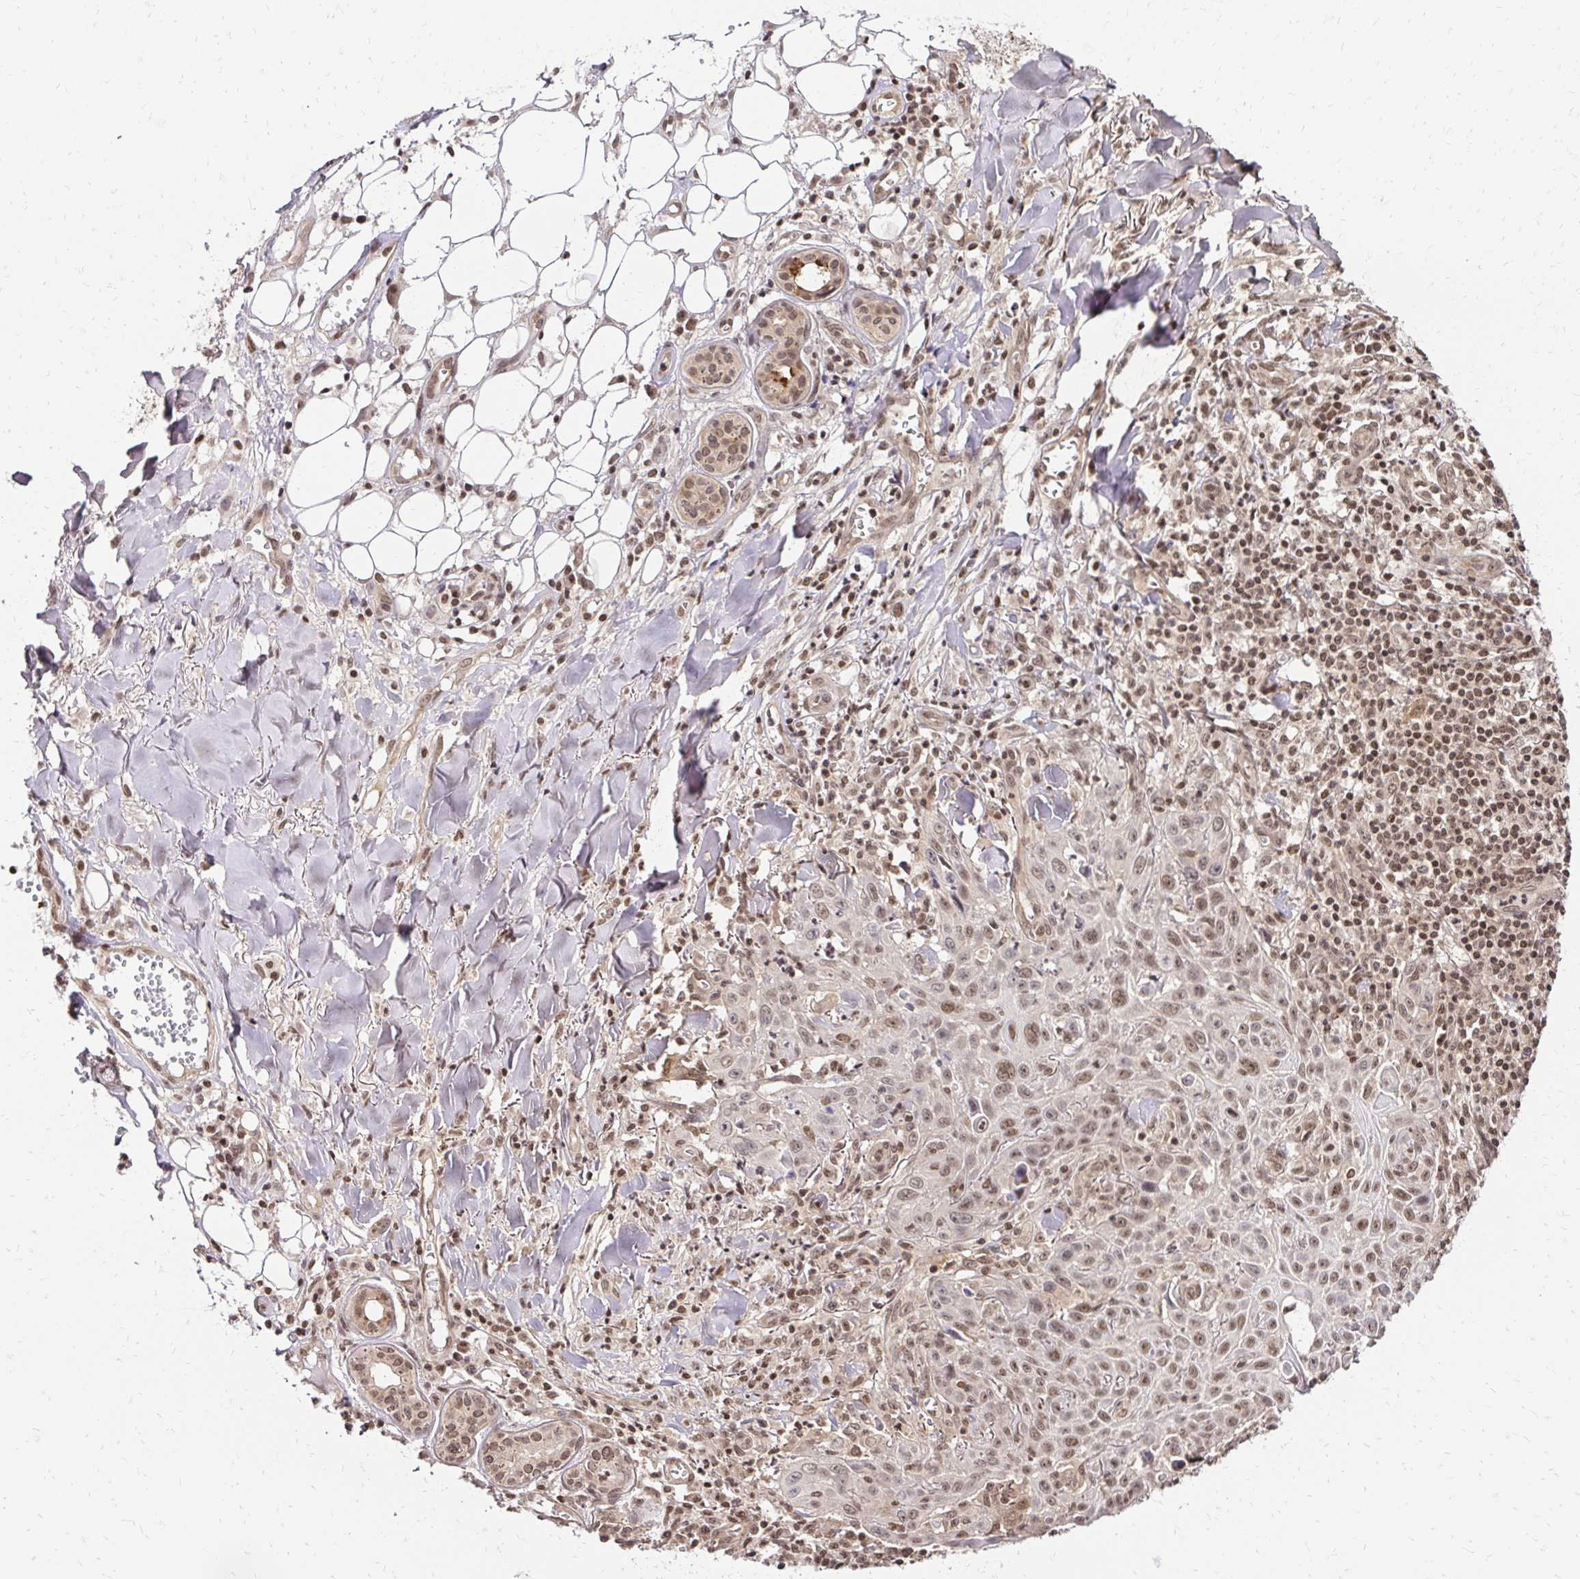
{"staining": {"intensity": "weak", "quantity": "25%-75%", "location": "nuclear"}, "tissue": "skin cancer", "cell_type": "Tumor cells", "image_type": "cancer", "snomed": [{"axis": "morphology", "description": "Squamous cell carcinoma, NOS"}, {"axis": "topography", "description": "Skin"}], "caption": "Immunohistochemical staining of human skin cancer reveals low levels of weak nuclear protein staining in about 25%-75% of tumor cells.", "gene": "GLYR1", "patient": {"sex": "male", "age": 75}}